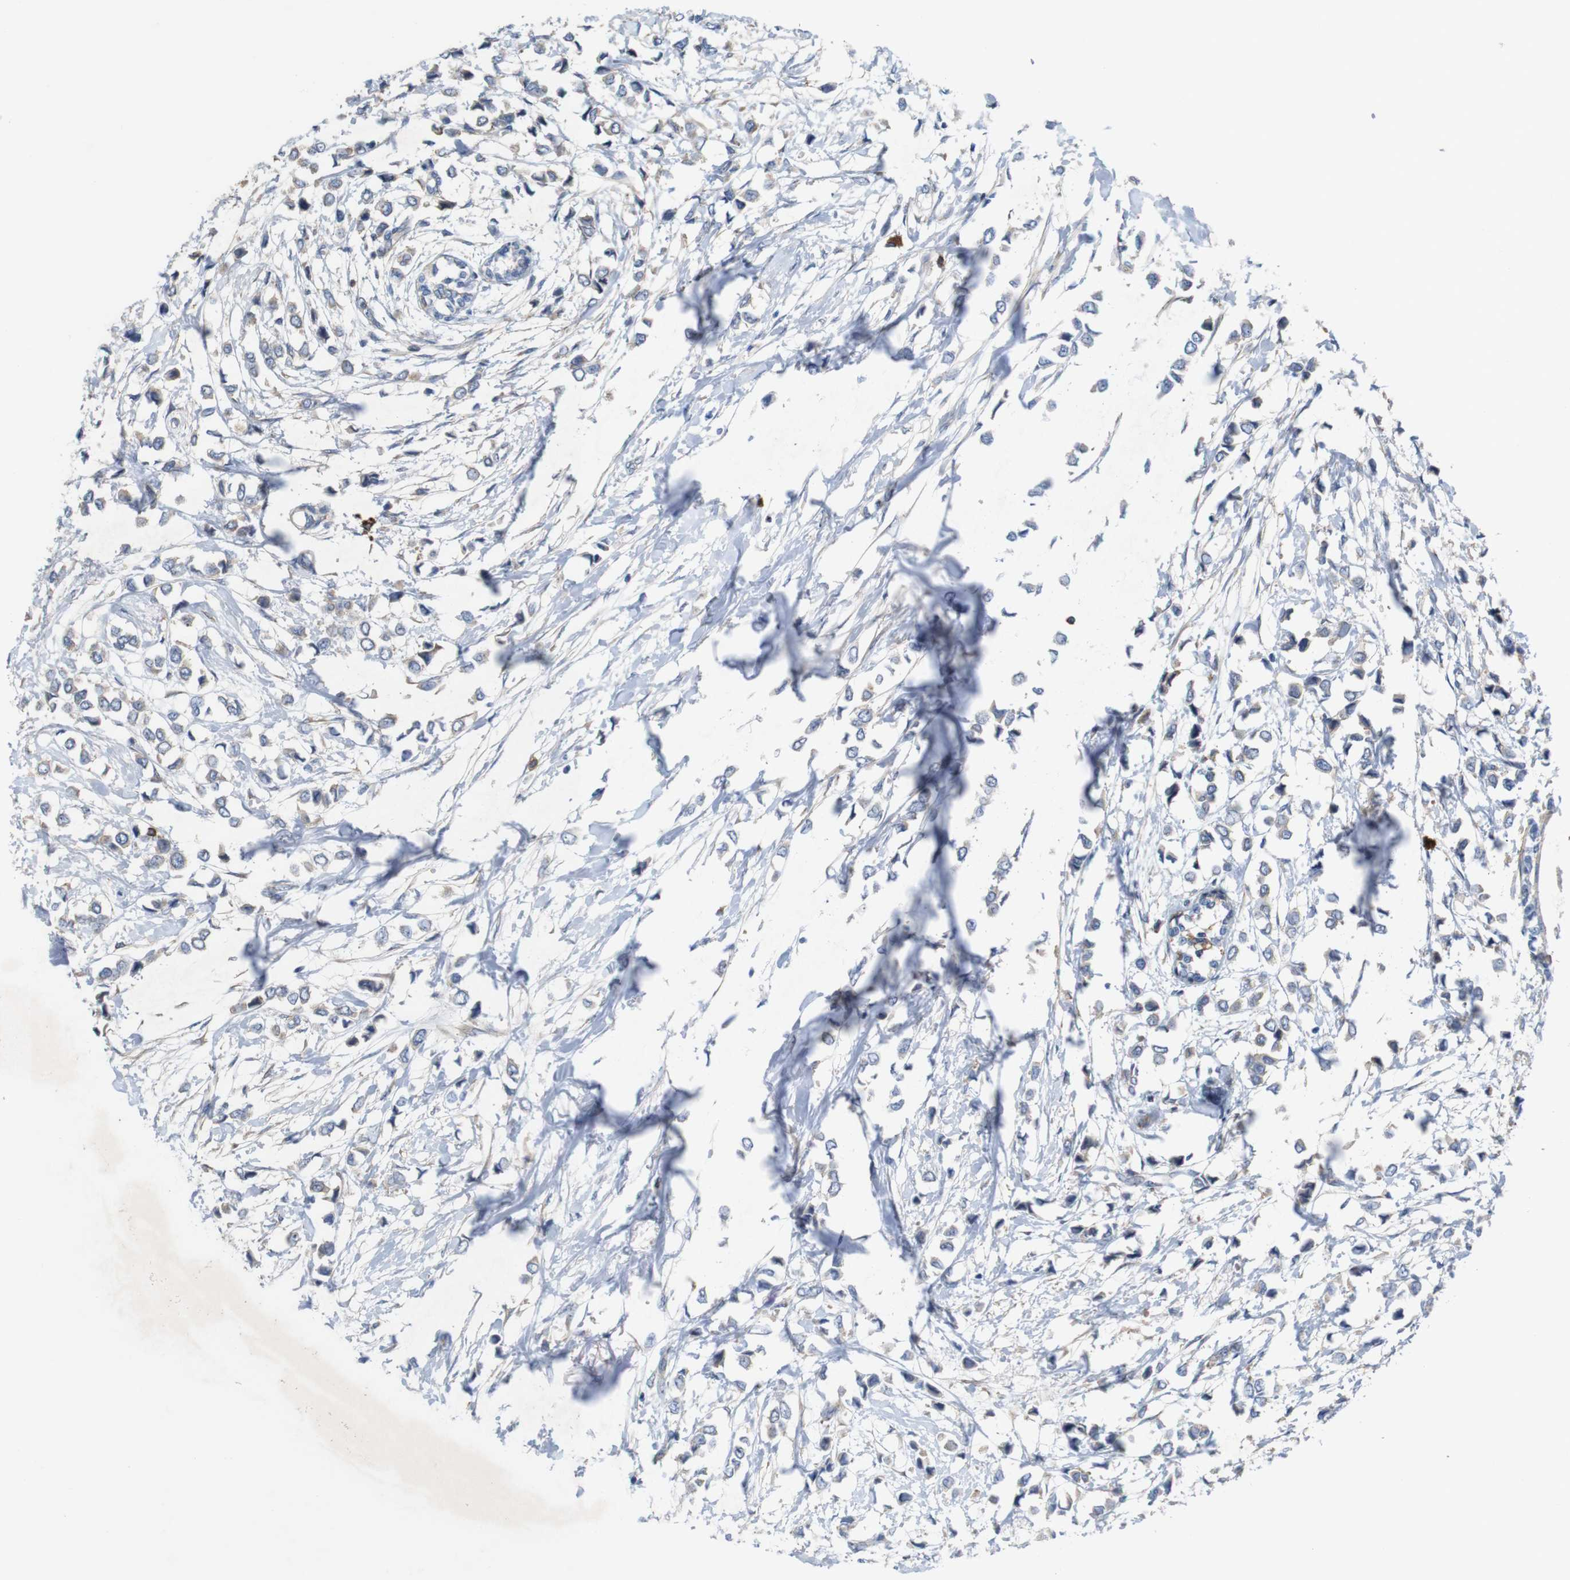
{"staining": {"intensity": "weak", "quantity": "<25%", "location": "cytoplasmic/membranous"}, "tissue": "breast cancer", "cell_type": "Tumor cells", "image_type": "cancer", "snomed": [{"axis": "morphology", "description": "Lobular carcinoma"}, {"axis": "topography", "description": "Breast"}], "caption": "Immunohistochemical staining of lobular carcinoma (breast) demonstrates no significant expression in tumor cells.", "gene": "SIGLEC8", "patient": {"sex": "female", "age": 51}}